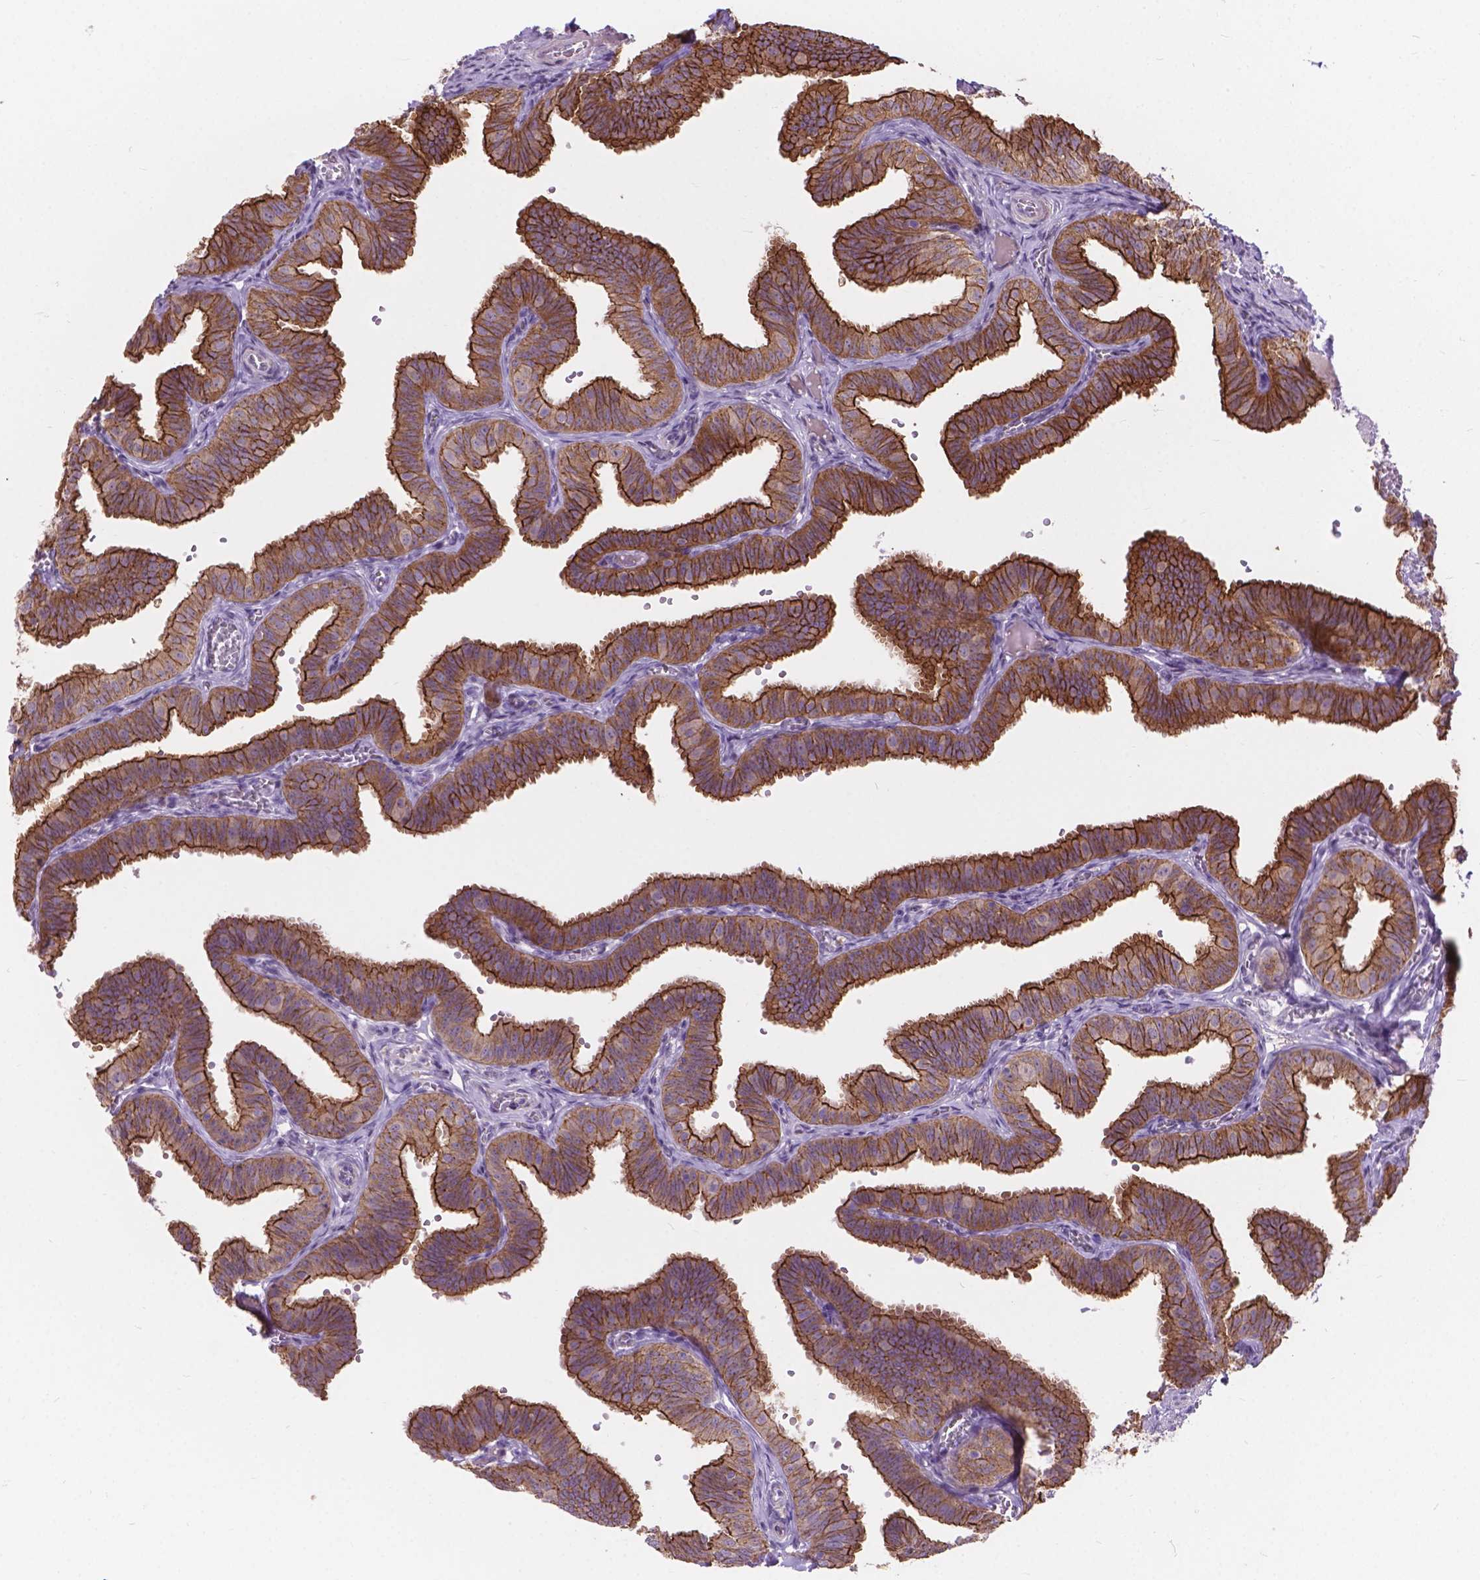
{"staining": {"intensity": "moderate", "quantity": ">75%", "location": "cytoplasmic/membranous"}, "tissue": "fallopian tube", "cell_type": "Glandular cells", "image_type": "normal", "snomed": [{"axis": "morphology", "description": "Normal tissue, NOS"}, {"axis": "topography", "description": "Fallopian tube"}], "caption": "High-power microscopy captured an immunohistochemistry image of benign fallopian tube, revealing moderate cytoplasmic/membranous positivity in approximately >75% of glandular cells. Nuclei are stained in blue.", "gene": "MYH14", "patient": {"sex": "female", "age": 25}}